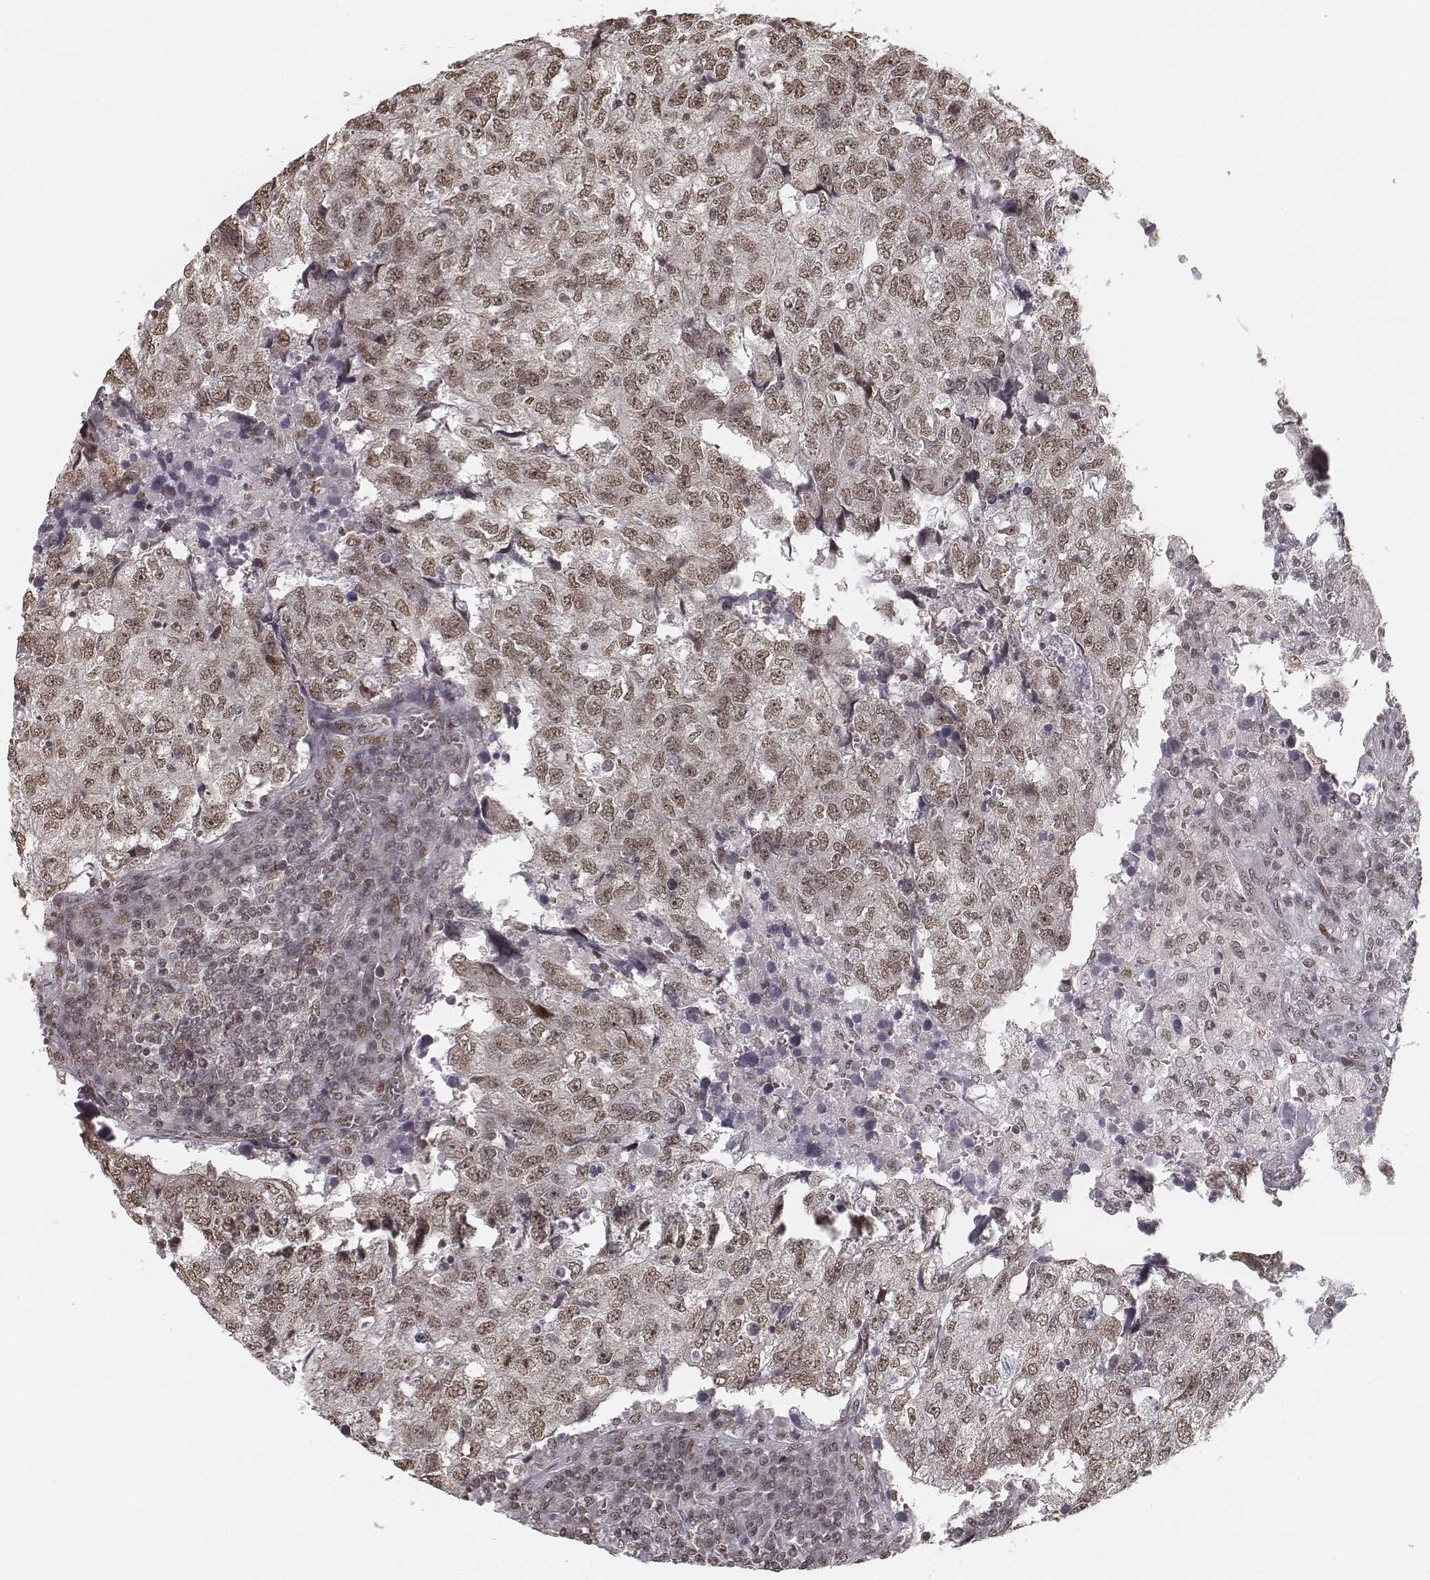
{"staining": {"intensity": "weak", "quantity": ">75%", "location": "nuclear"}, "tissue": "breast cancer", "cell_type": "Tumor cells", "image_type": "cancer", "snomed": [{"axis": "morphology", "description": "Duct carcinoma"}, {"axis": "topography", "description": "Breast"}], "caption": "This photomicrograph demonstrates immunohistochemistry staining of human breast cancer, with low weak nuclear expression in approximately >75% of tumor cells.", "gene": "HMGA2", "patient": {"sex": "female", "age": 30}}